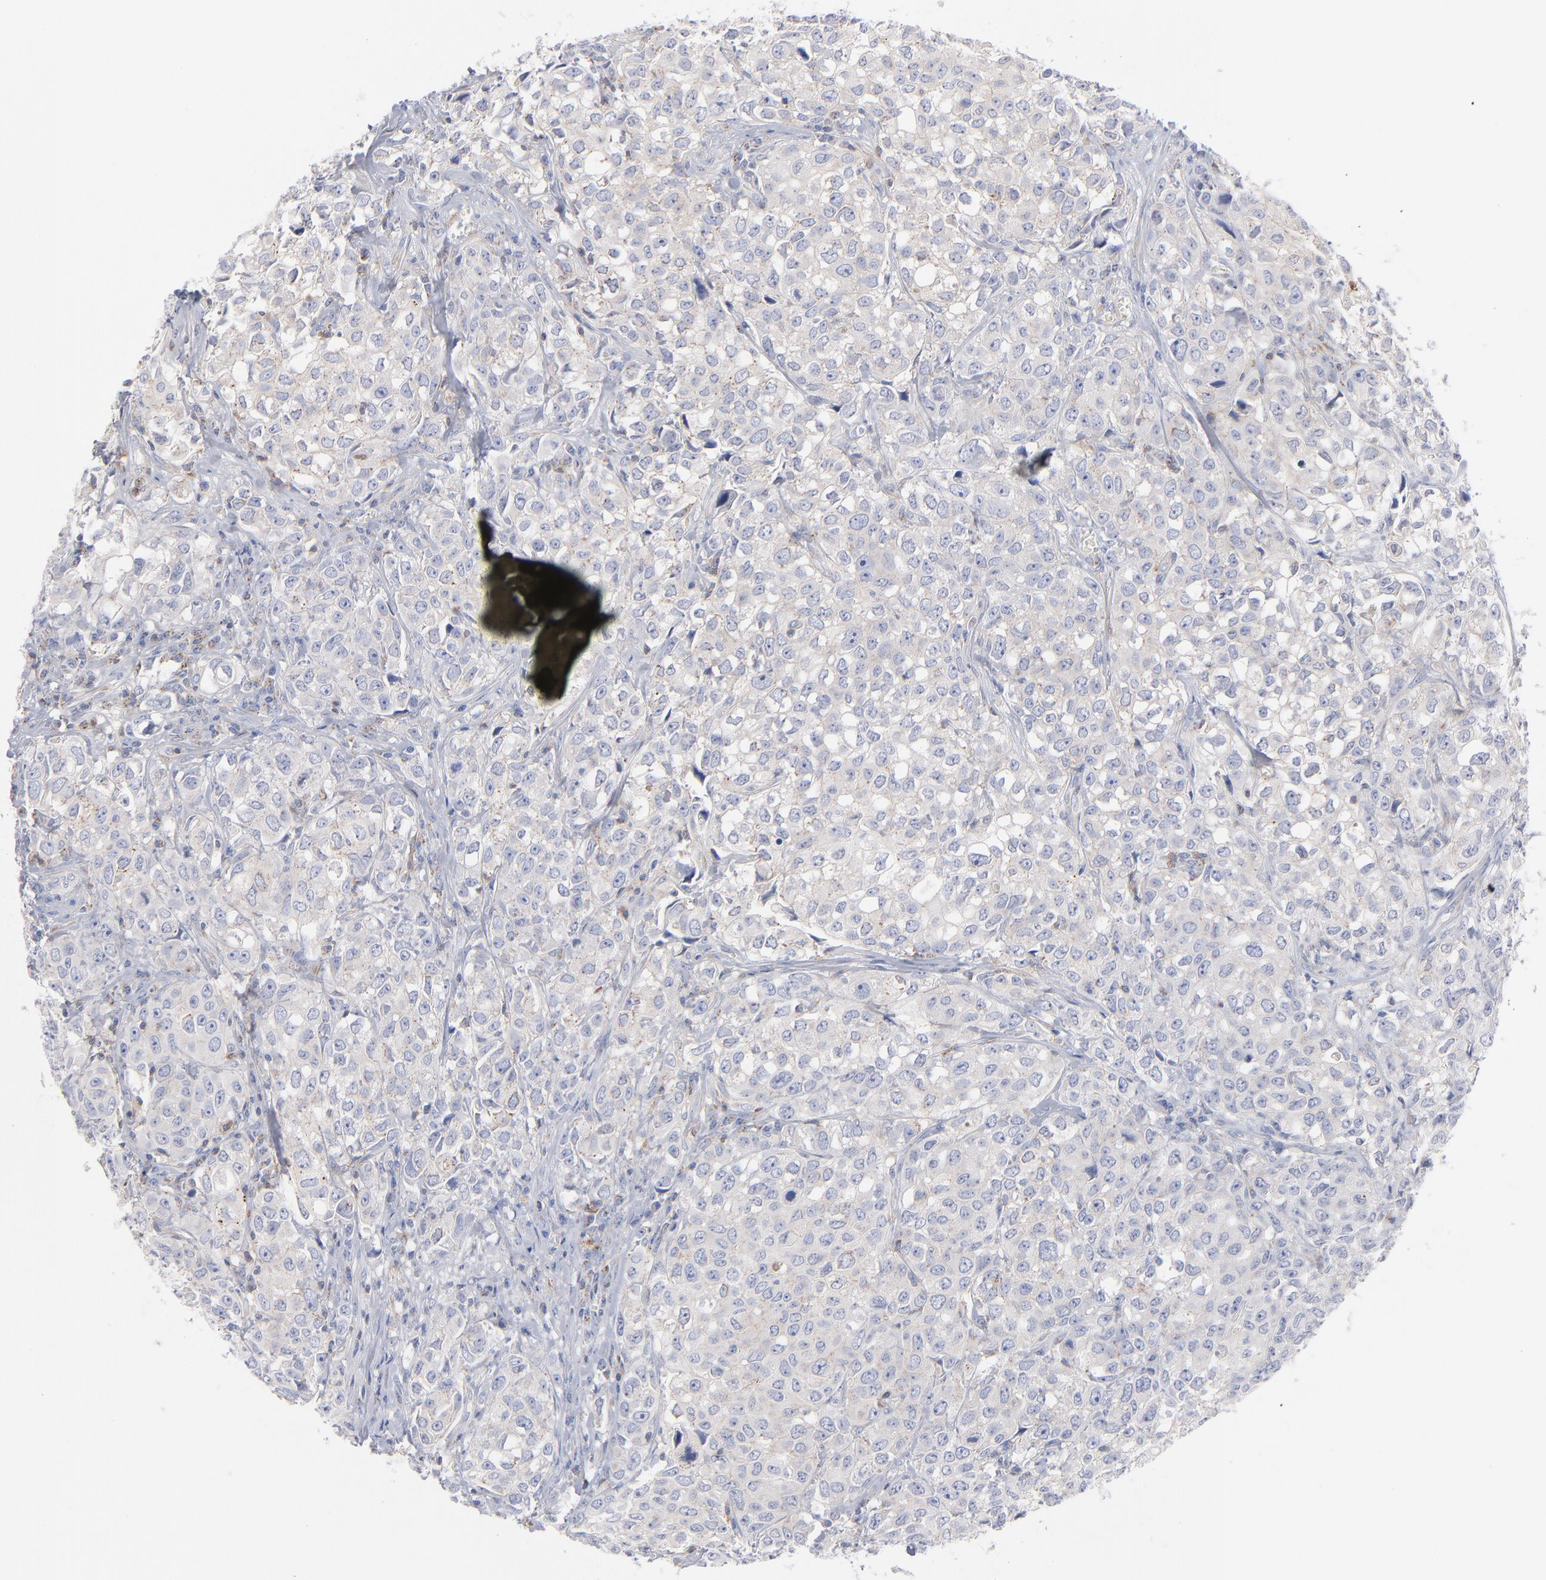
{"staining": {"intensity": "negative", "quantity": "none", "location": "none"}, "tissue": "urothelial cancer", "cell_type": "Tumor cells", "image_type": "cancer", "snomed": [{"axis": "morphology", "description": "Urothelial carcinoma, High grade"}, {"axis": "topography", "description": "Urinary bladder"}], "caption": "The image reveals no significant expression in tumor cells of urothelial cancer.", "gene": "SEPTIN6", "patient": {"sex": "female", "age": 75}}